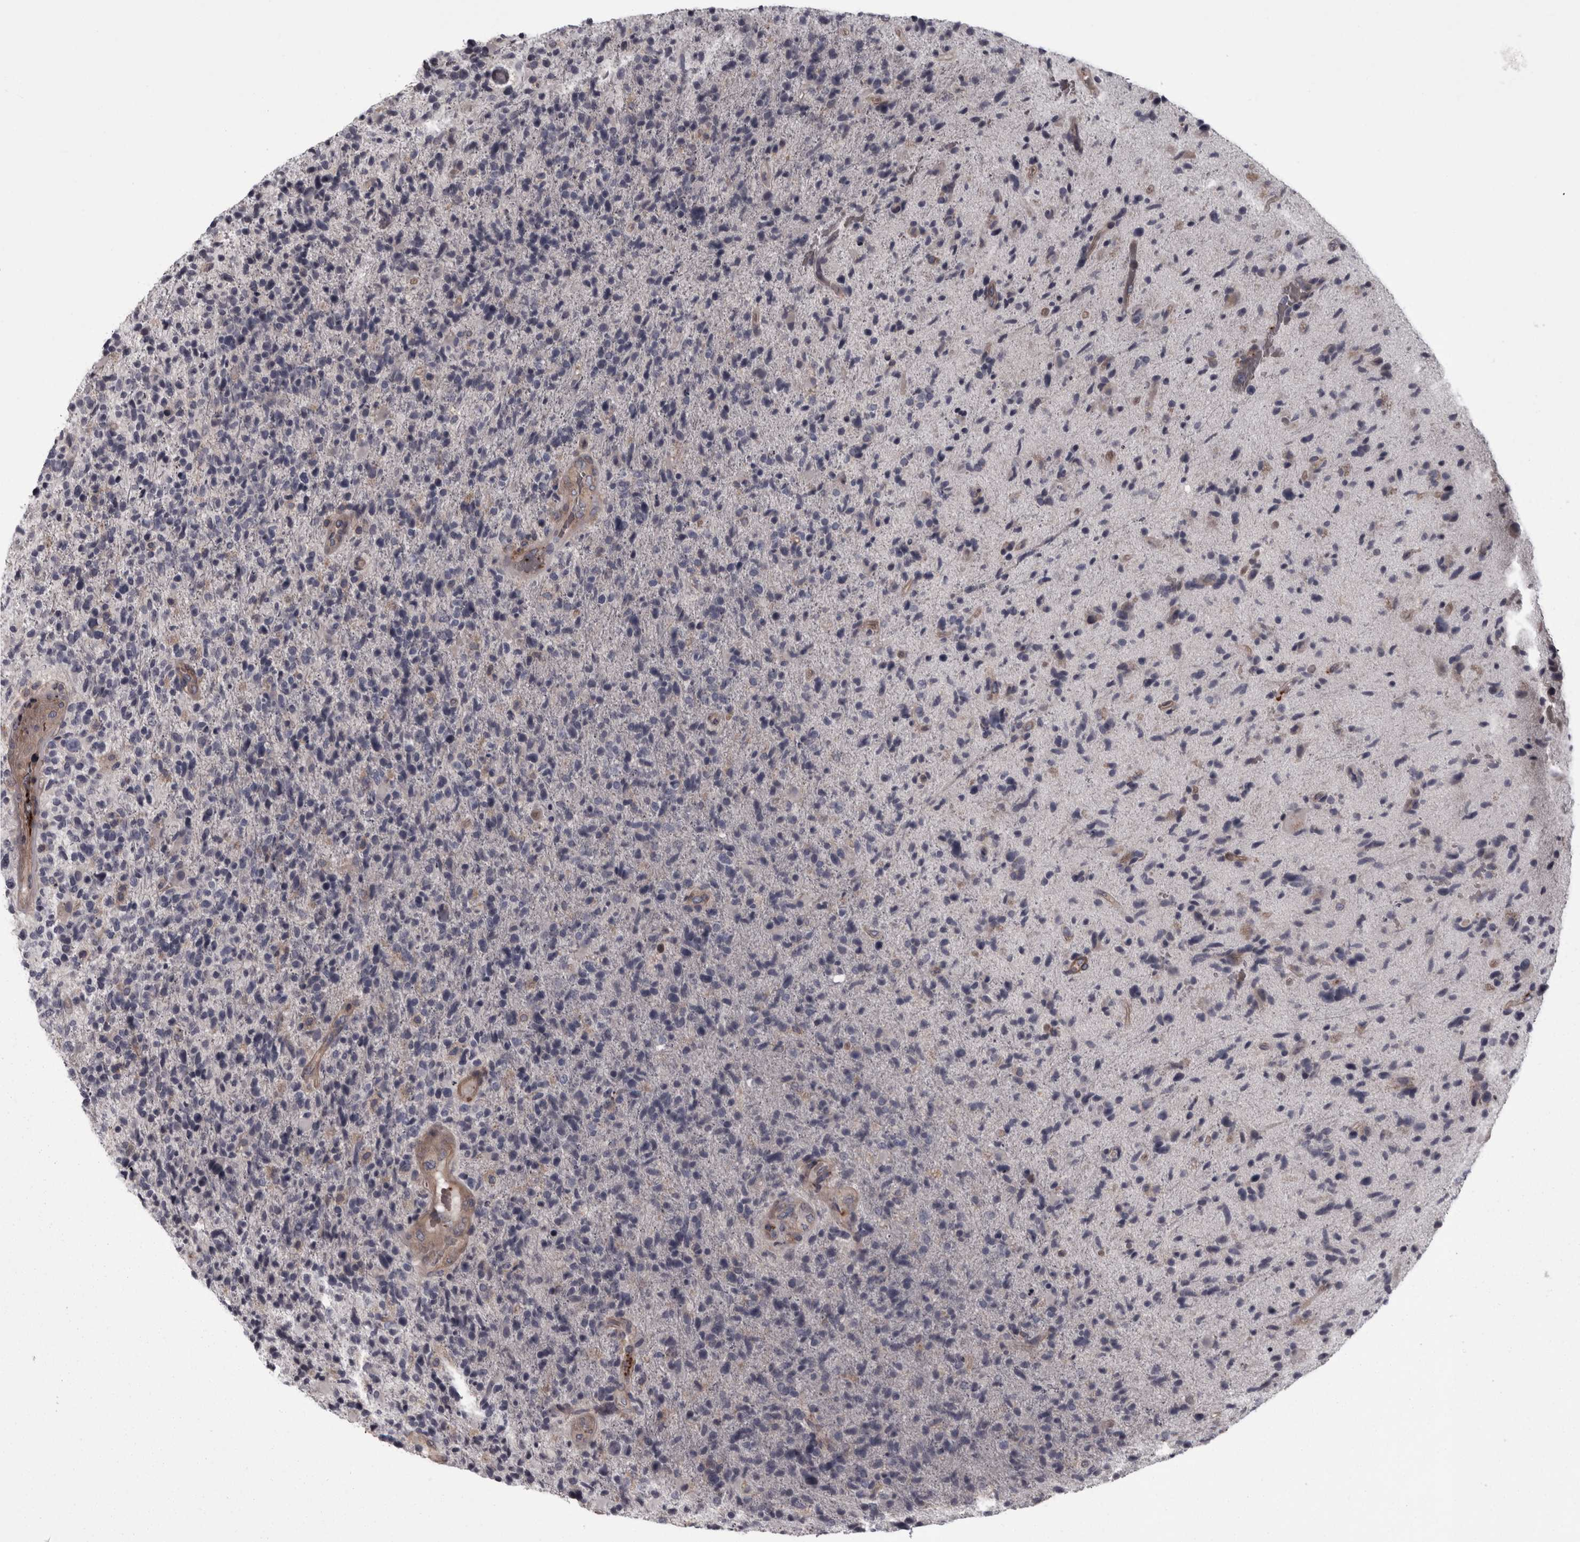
{"staining": {"intensity": "negative", "quantity": "none", "location": "none"}, "tissue": "glioma", "cell_type": "Tumor cells", "image_type": "cancer", "snomed": [{"axis": "morphology", "description": "Glioma, malignant, High grade"}, {"axis": "topography", "description": "Brain"}], "caption": "Tumor cells show no significant staining in glioma.", "gene": "RSU1", "patient": {"sex": "male", "age": 72}}